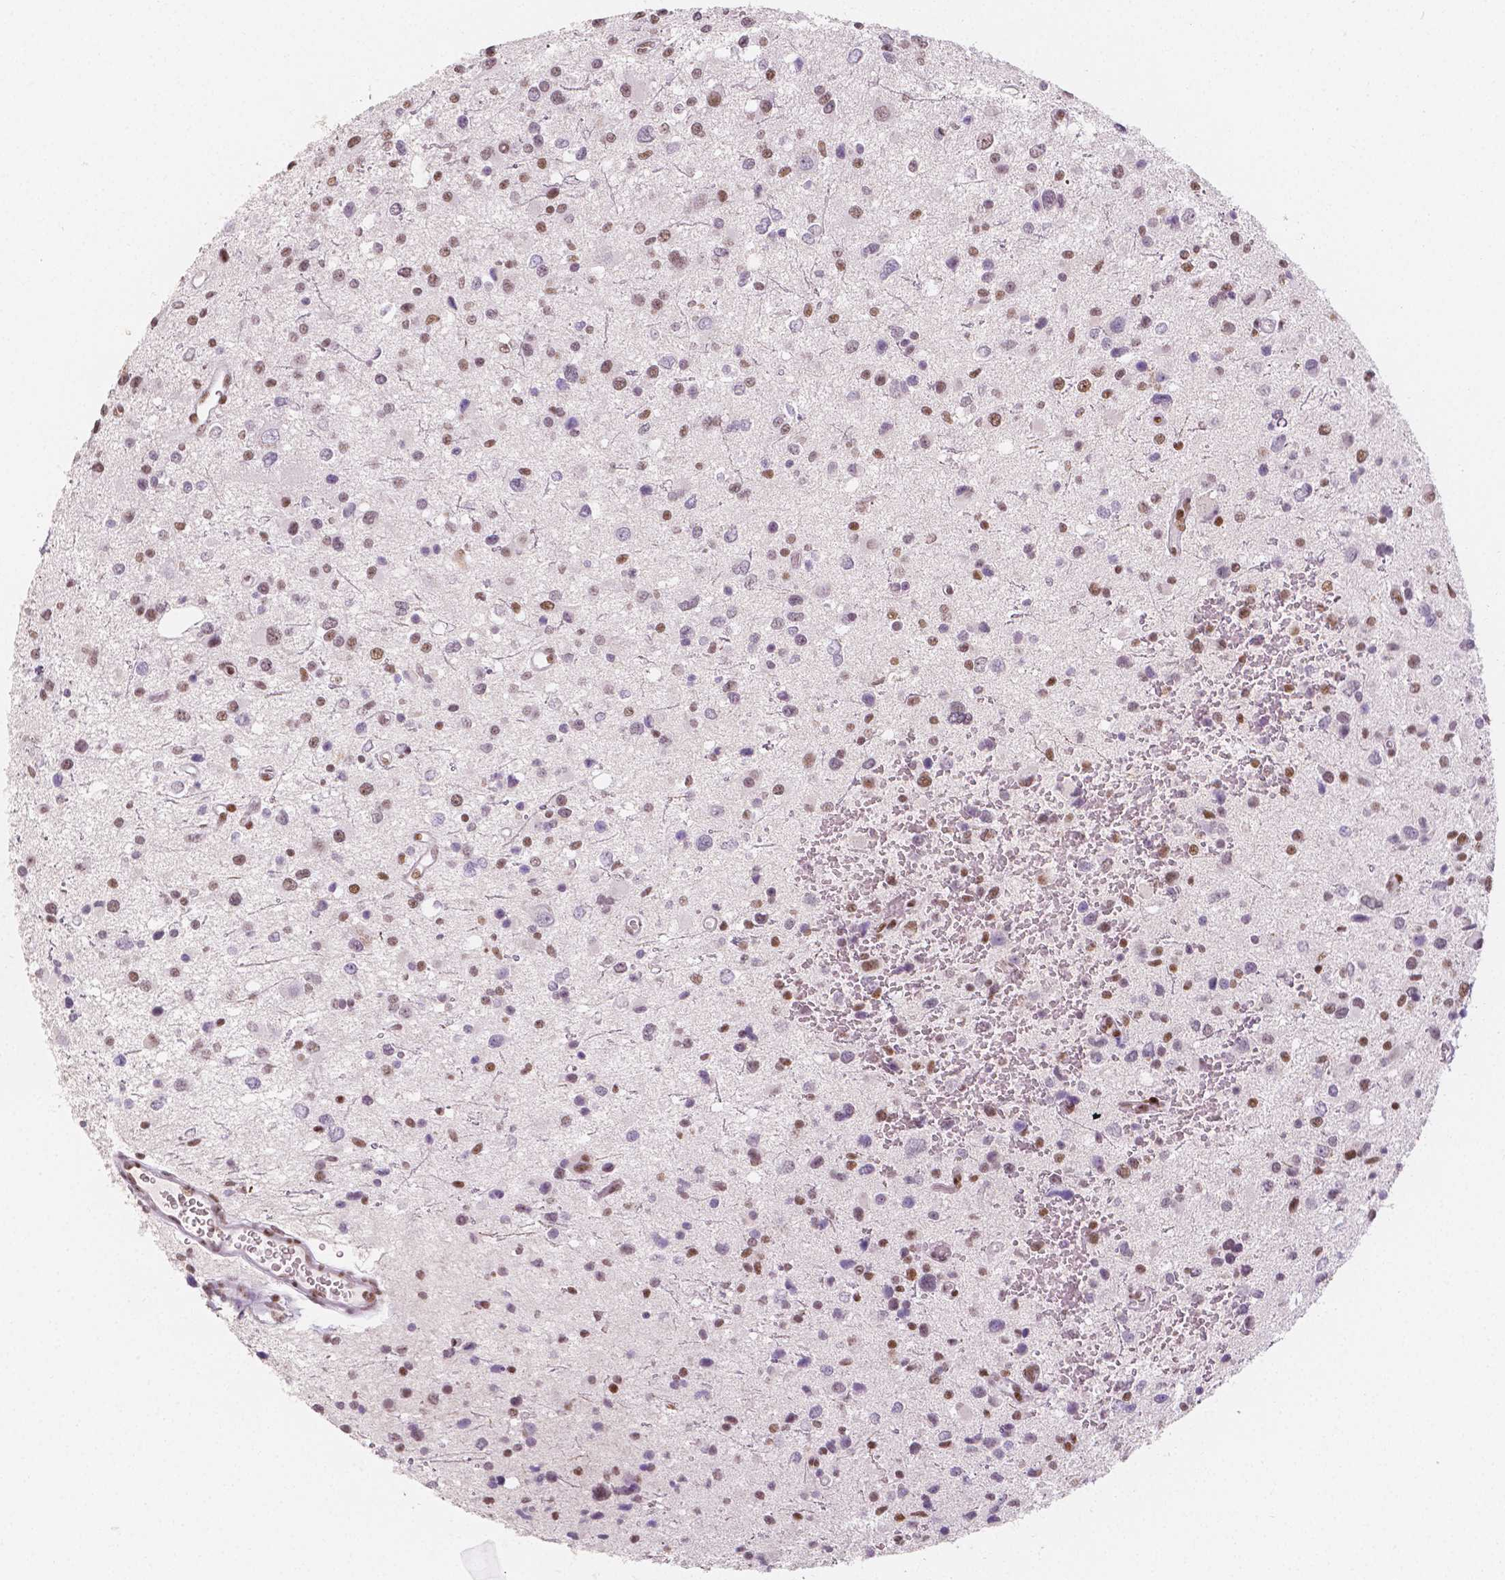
{"staining": {"intensity": "moderate", "quantity": "25%-75%", "location": "nuclear"}, "tissue": "glioma", "cell_type": "Tumor cells", "image_type": "cancer", "snomed": [{"axis": "morphology", "description": "Glioma, malignant, Low grade"}, {"axis": "topography", "description": "Brain"}], "caption": "Glioma stained for a protein exhibits moderate nuclear positivity in tumor cells. The staining is performed using DAB (3,3'-diaminobenzidine) brown chromogen to label protein expression. The nuclei are counter-stained blue using hematoxylin.", "gene": "HDAC1", "patient": {"sex": "male", "age": 43}}